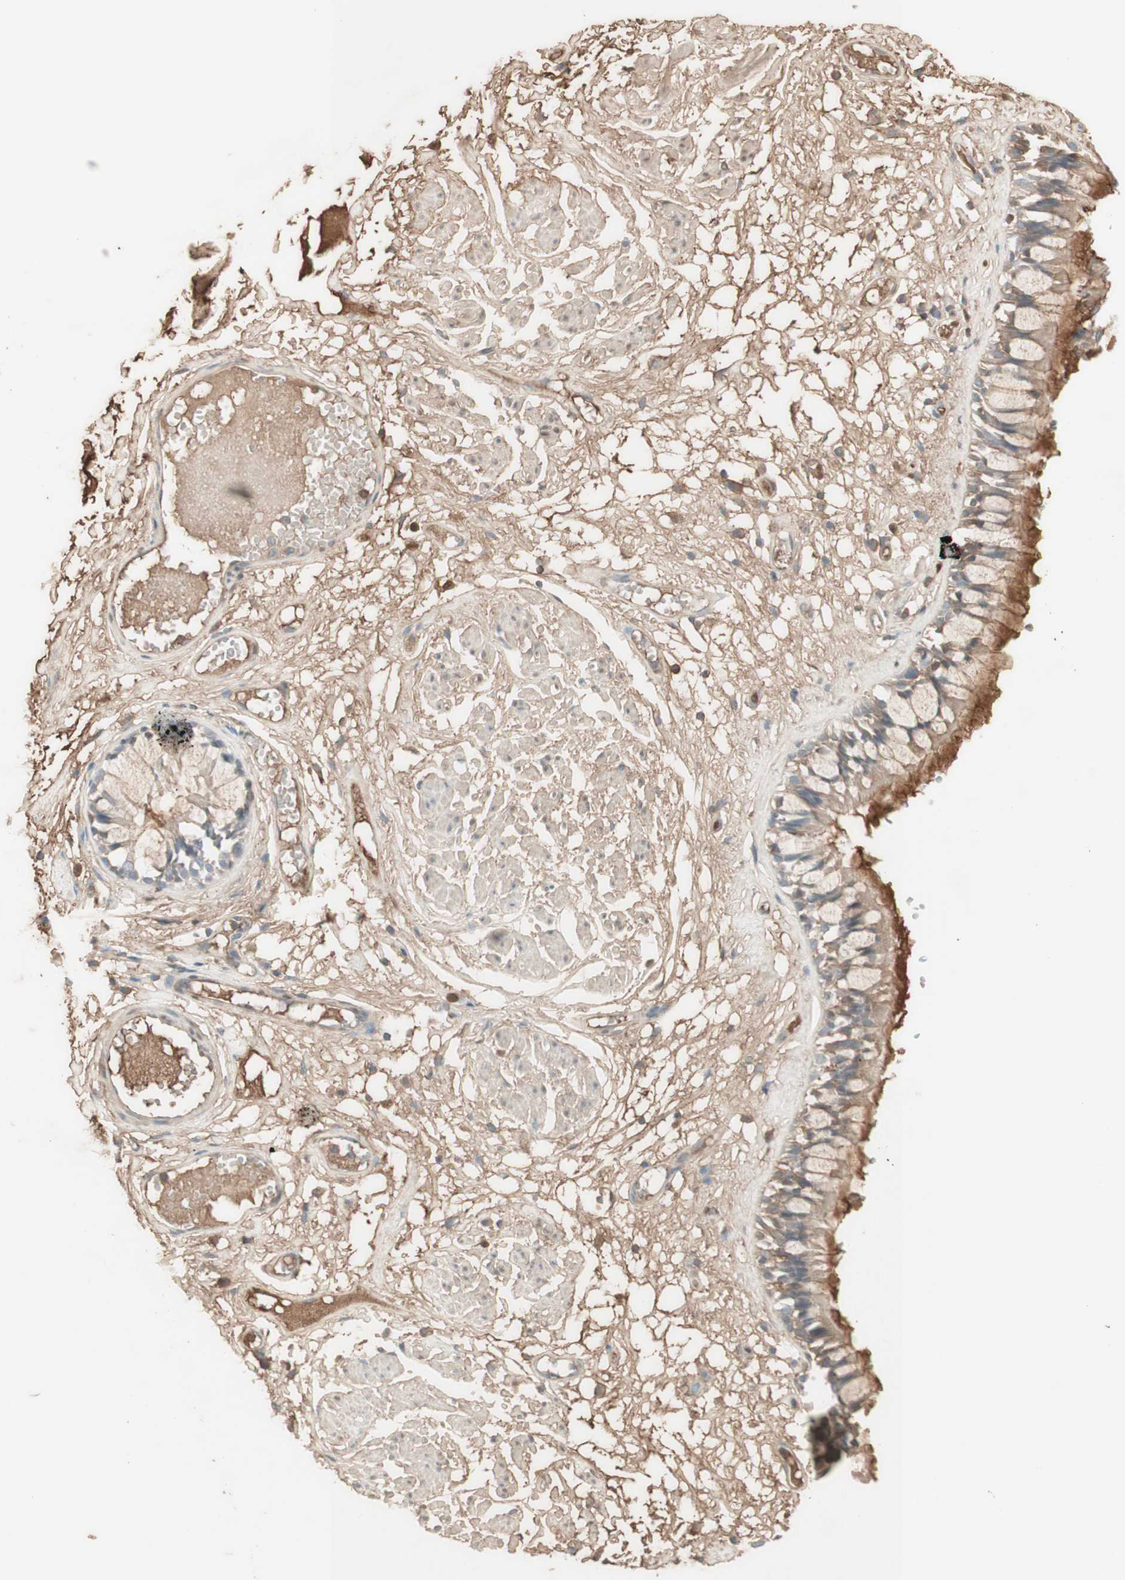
{"staining": {"intensity": "moderate", "quantity": "25%-75%", "location": "cytoplasmic/membranous"}, "tissue": "bronchus", "cell_type": "Respiratory epithelial cells", "image_type": "normal", "snomed": [{"axis": "morphology", "description": "Normal tissue, NOS"}, {"axis": "morphology", "description": "Inflammation, NOS"}, {"axis": "topography", "description": "Cartilage tissue"}, {"axis": "topography", "description": "Lung"}], "caption": "Respiratory epithelial cells demonstrate medium levels of moderate cytoplasmic/membranous positivity in about 25%-75% of cells in unremarkable human bronchus. Using DAB (3,3'-diaminobenzidine) (brown) and hematoxylin (blue) stains, captured at high magnification using brightfield microscopy.", "gene": "IFNG", "patient": {"sex": "male", "age": 71}}